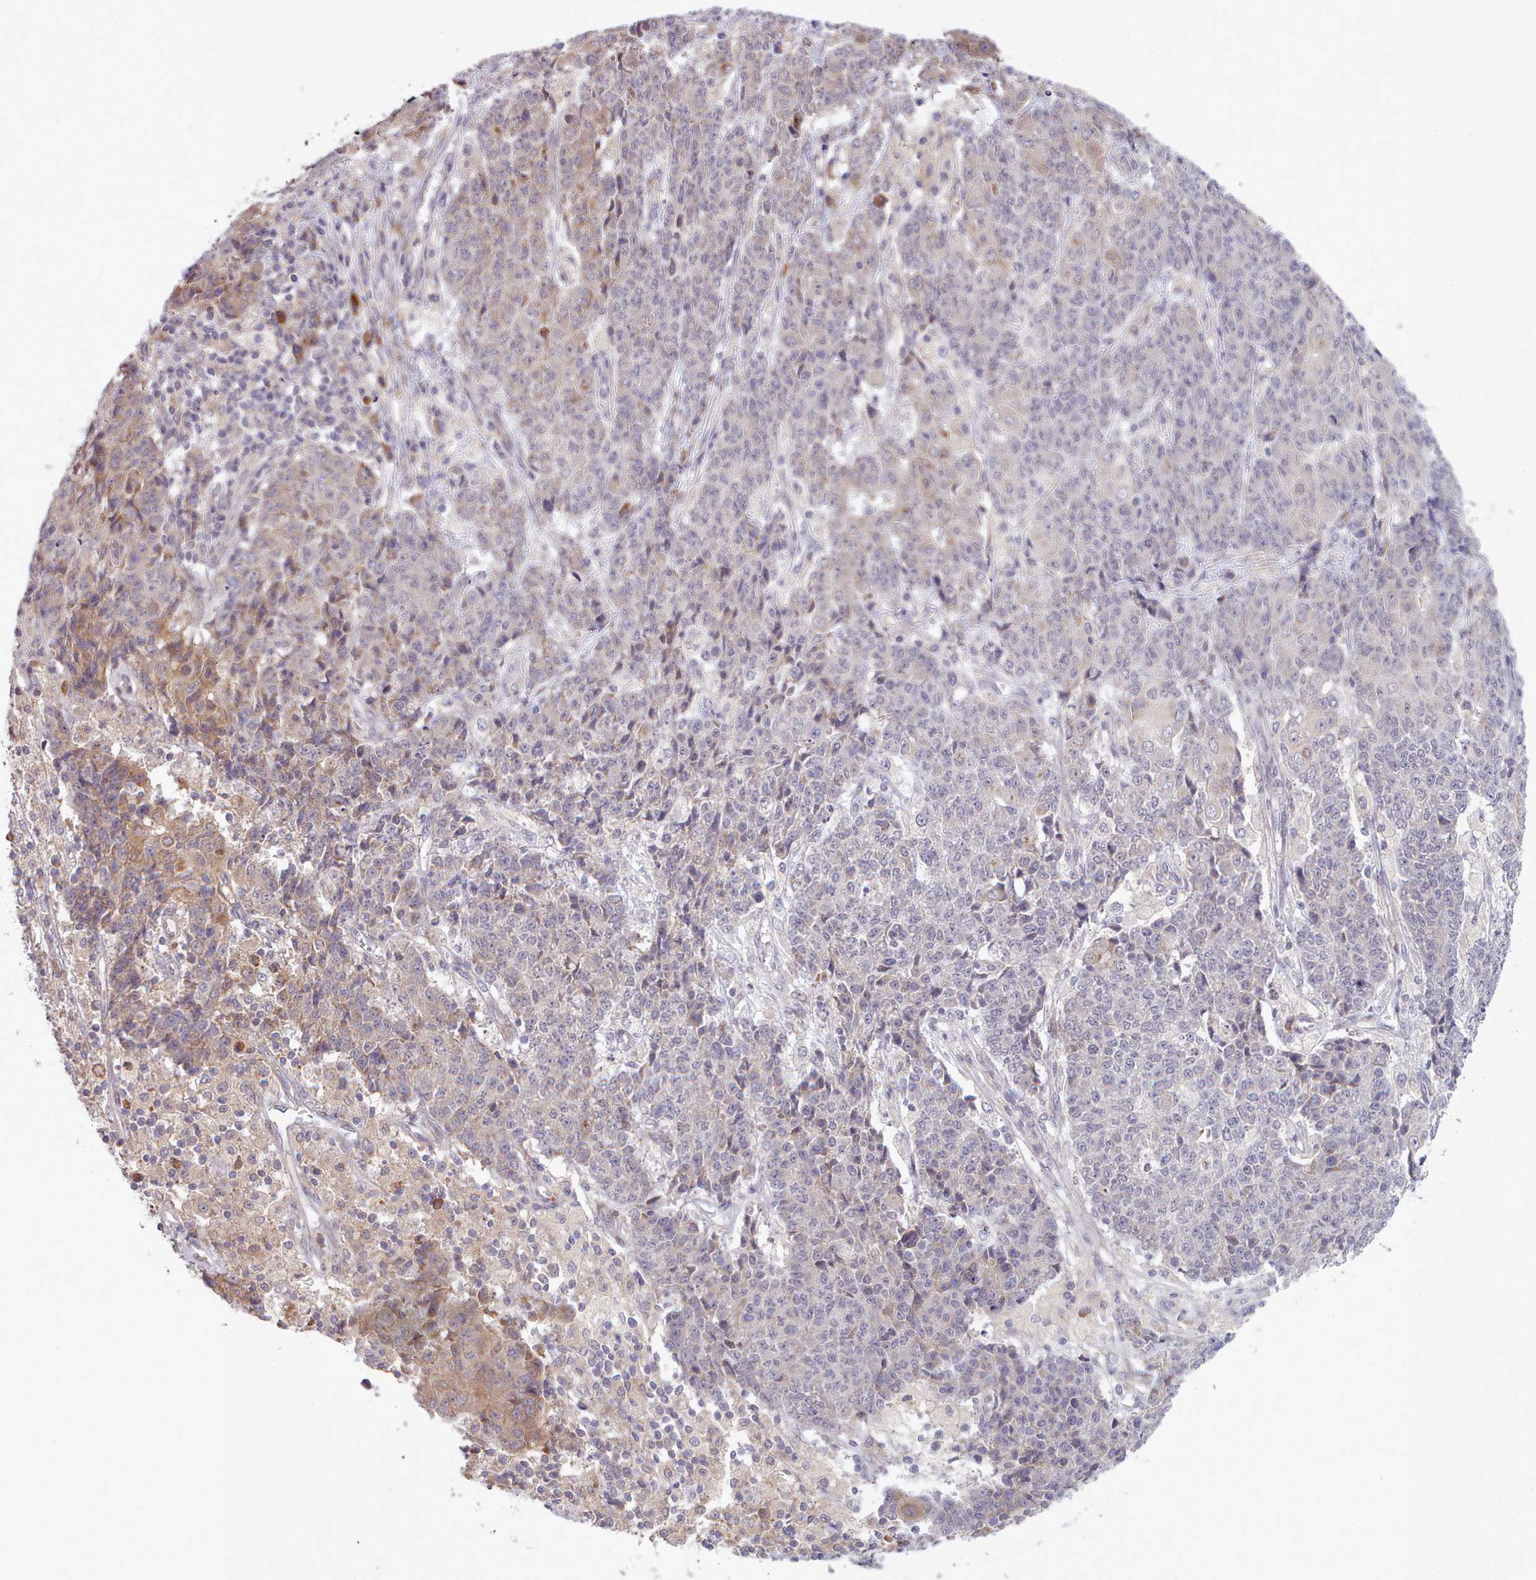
{"staining": {"intensity": "moderate", "quantity": "<25%", "location": "cytoplasmic/membranous"}, "tissue": "ovarian cancer", "cell_type": "Tumor cells", "image_type": "cancer", "snomed": [{"axis": "morphology", "description": "Carcinoma, endometroid"}, {"axis": "topography", "description": "Ovary"}], "caption": "The image displays a brown stain indicating the presence of a protein in the cytoplasmic/membranous of tumor cells in ovarian cancer.", "gene": "TRIM26", "patient": {"sex": "female", "age": 42}}